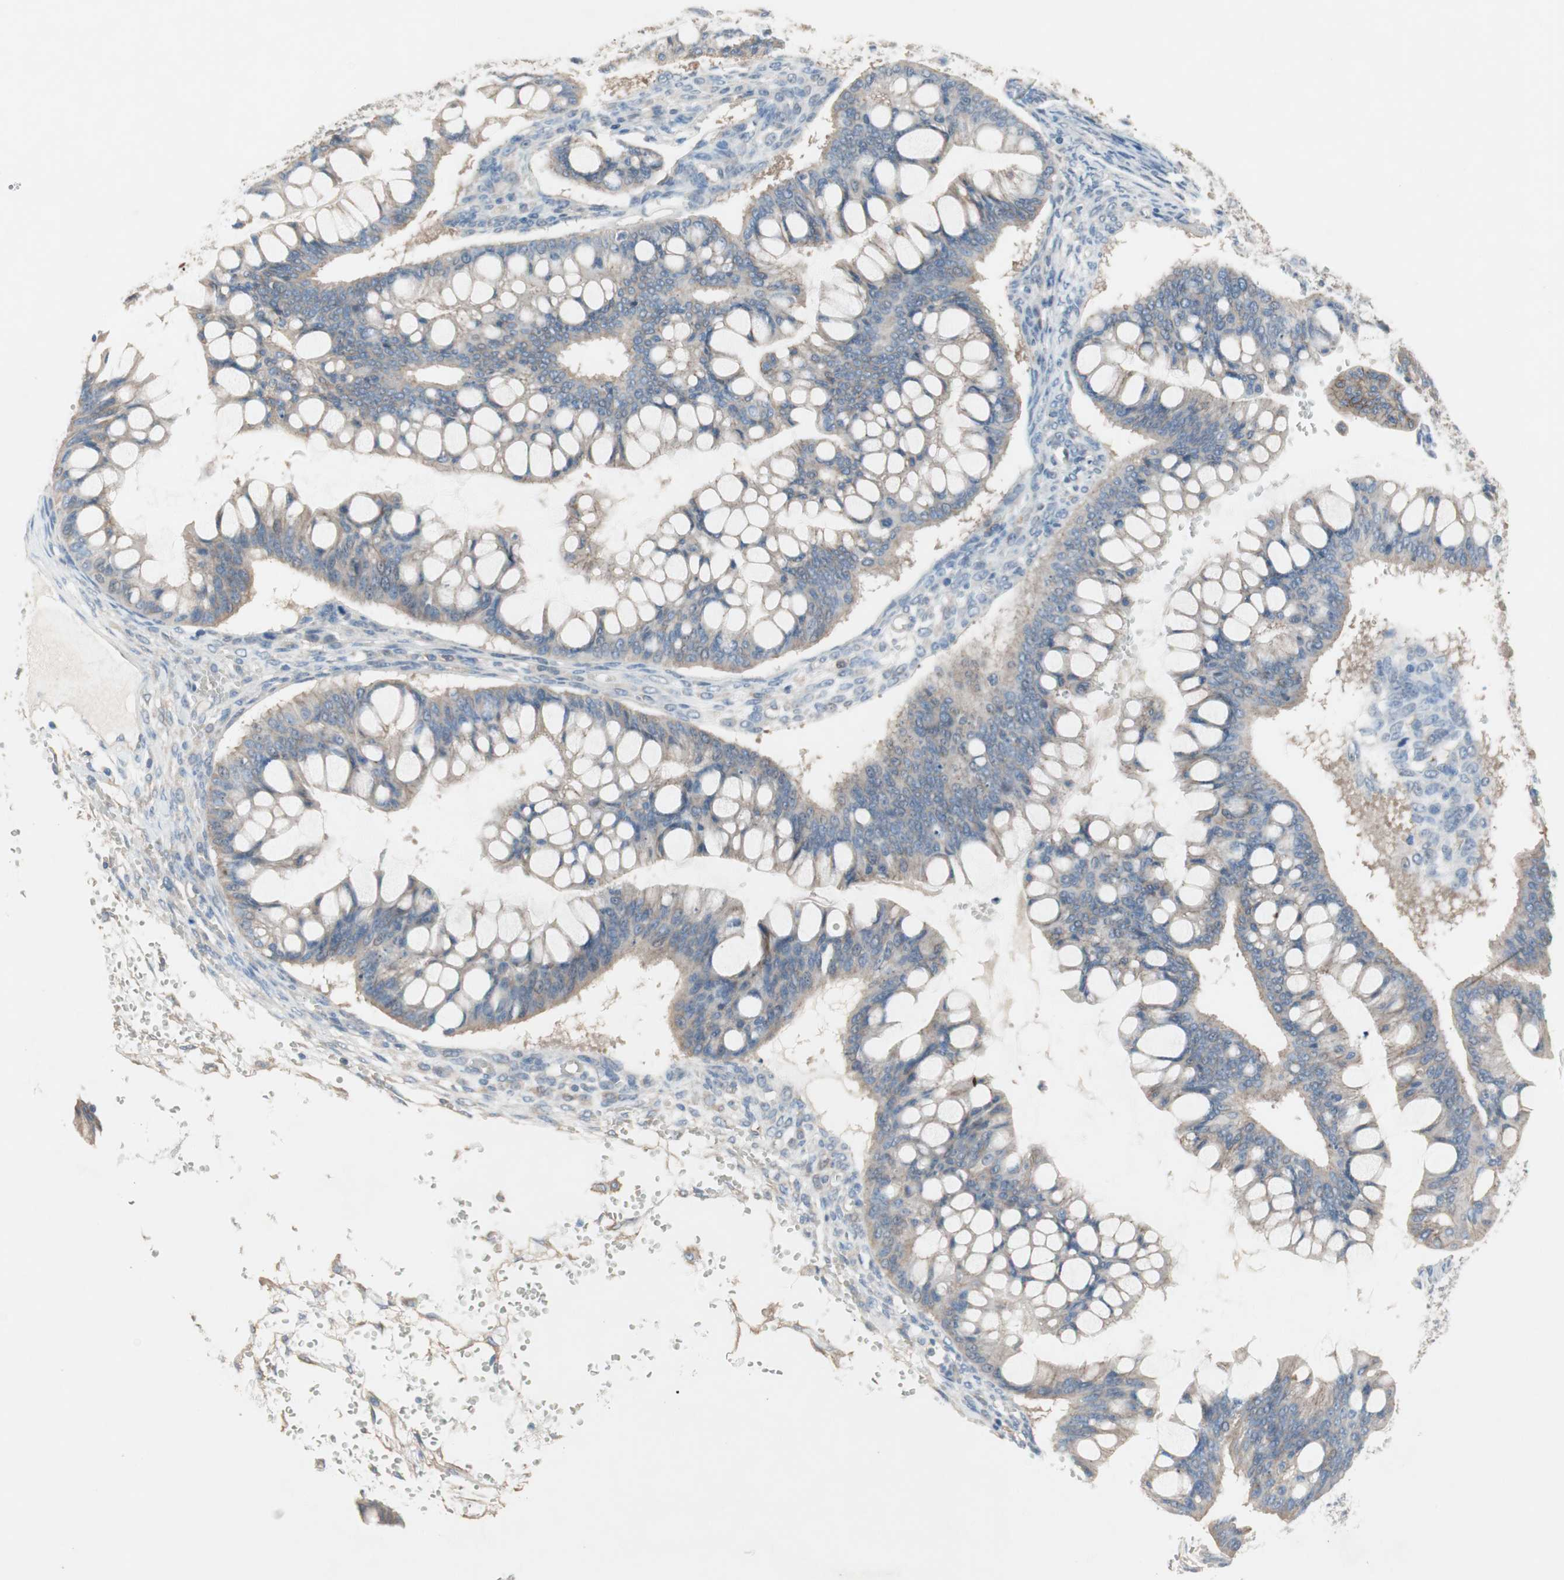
{"staining": {"intensity": "weak", "quantity": "<25%", "location": "cytoplasmic/membranous"}, "tissue": "ovarian cancer", "cell_type": "Tumor cells", "image_type": "cancer", "snomed": [{"axis": "morphology", "description": "Cystadenocarcinoma, mucinous, NOS"}, {"axis": "topography", "description": "Ovary"}], "caption": "Tumor cells show no significant positivity in ovarian mucinous cystadenocarcinoma. (DAB IHC visualized using brightfield microscopy, high magnification).", "gene": "GLUL", "patient": {"sex": "female", "age": 73}}